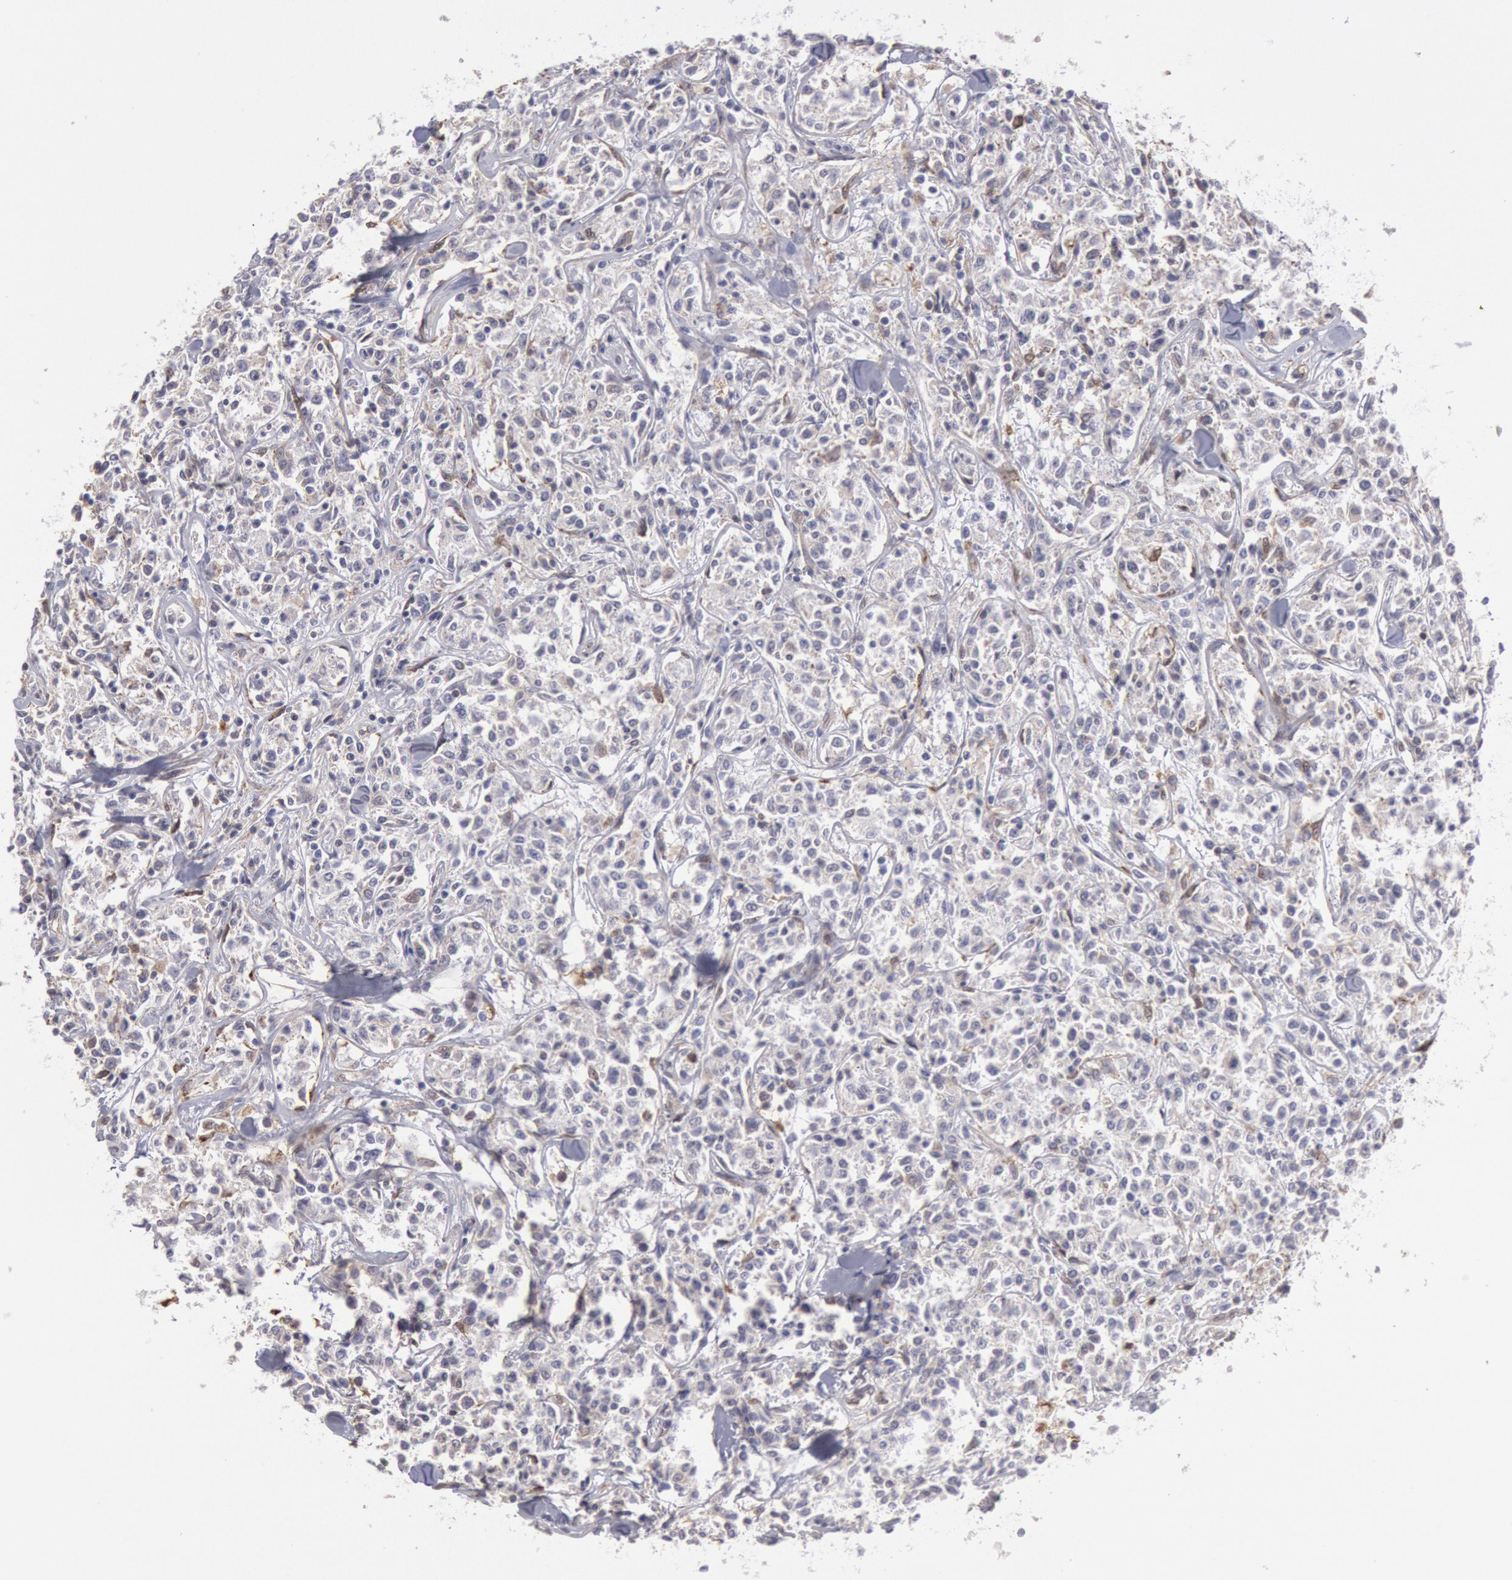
{"staining": {"intensity": "negative", "quantity": "none", "location": "none"}, "tissue": "lymphoma", "cell_type": "Tumor cells", "image_type": "cancer", "snomed": [{"axis": "morphology", "description": "Malignant lymphoma, non-Hodgkin's type, Low grade"}, {"axis": "topography", "description": "Small intestine"}], "caption": "A high-resolution histopathology image shows immunohistochemistry (IHC) staining of malignant lymphoma, non-Hodgkin's type (low-grade), which shows no significant positivity in tumor cells. (Brightfield microscopy of DAB (3,3'-diaminobenzidine) immunohistochemistry at high magnification).", "gene": "MPST", "patient": {"sex": "female", "age": 59}}